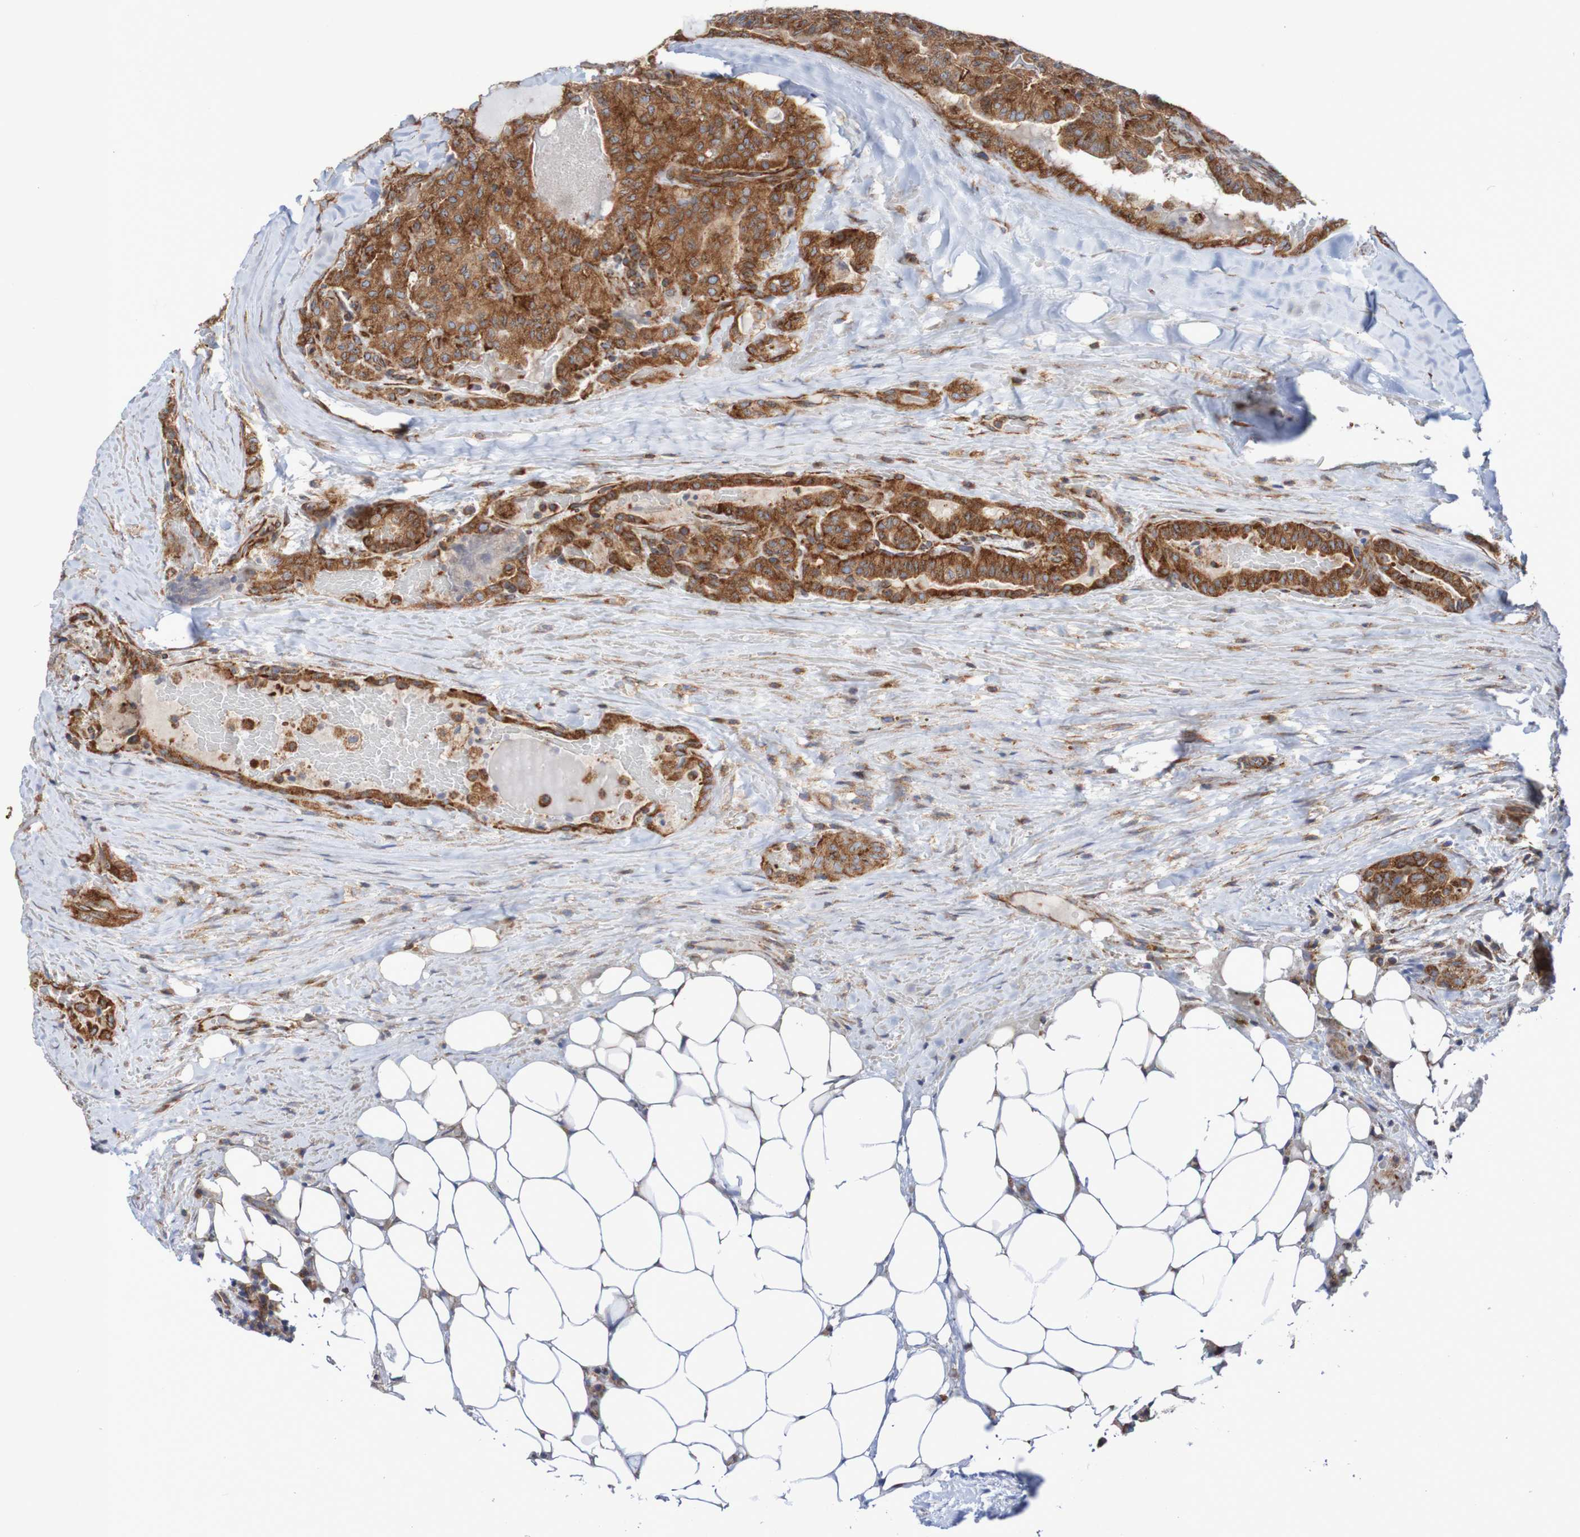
{"staining": {"intensity": "strong", "quantity": ">75%", "location": "cytoplasmic/membranous"}, "tissue": "head and neck cancer", "cell_type": "Tumor cells", "image_type": "cancer", "snomed": [{"axis": "morphology", "description": "Squamous cell carcinoma, NOS"}, {"axis": "topography", "description": "Oral tissue"}, {"axis": "topography", "description": "Head-Neck"}], "caption": "IHC image of neoplastic tissue: human head and neck squamous cell carcinoma stained using immunohistochemistry (IHC) displays high levels of strong protein expression localized specifically in the cytoplasmic/membranous of tumor cells, appearing as a cytoplasmic/membranous brown color.", "gene": "FXR2", "patient": {"sex": "female", "age": 50}}